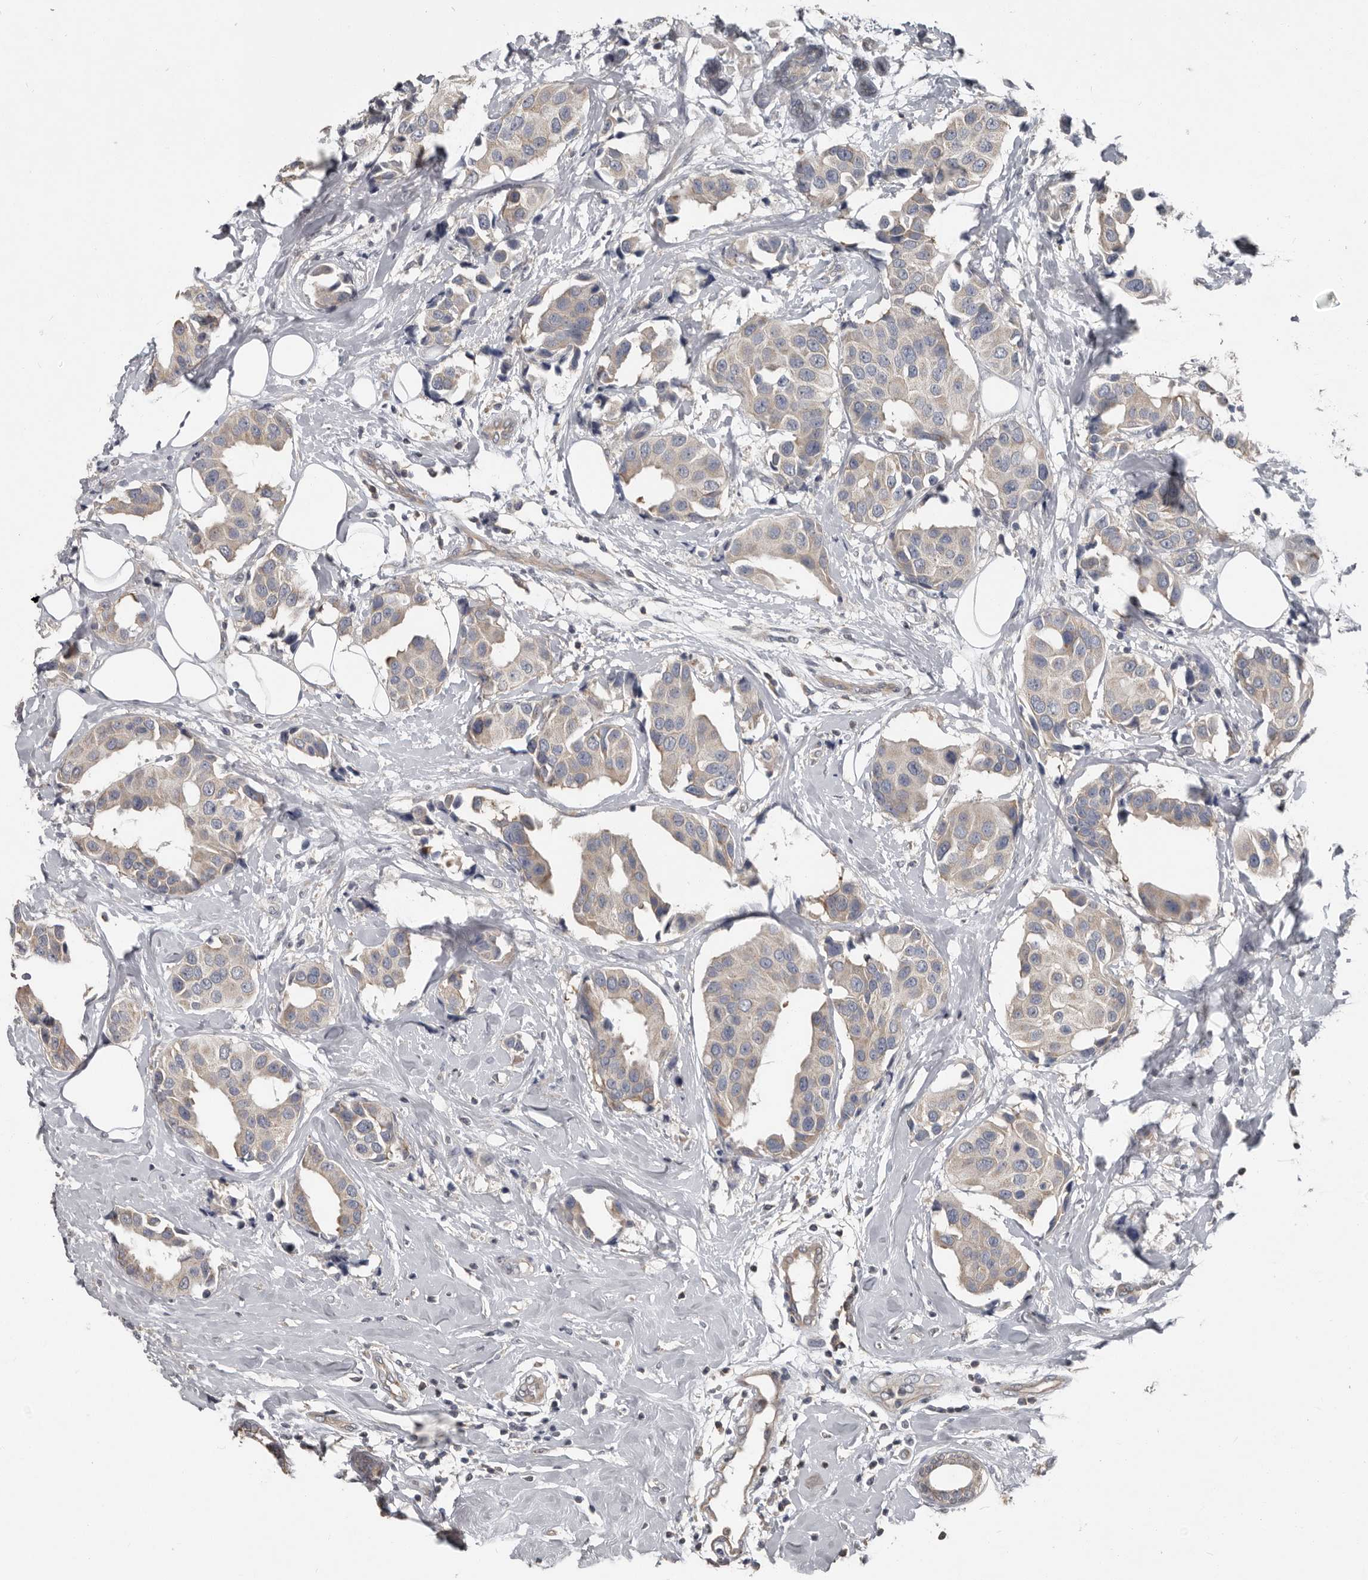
{"staining": {"intensity": "weak", "quantity": "<25%", "location": "cytoplasmic/membranous"}, "tissue": "breast cancer", "cell_type": "Tumor cells", "image_type": "cancer", "snomed": [{"axis": "morphology", "description": "Normal tissue, NOS"}, {"axis": "morphology", "description": "Duct carcinoma"}, {"axis": "topography", "description": "Breast"}], "caption": "Immunohistochemical staining of breast infiltrating ductal carcinoma demonstrates no significant expression in tumor cells.", "gene": "CA6", "patient": {"sex": "female", "age": 39}}